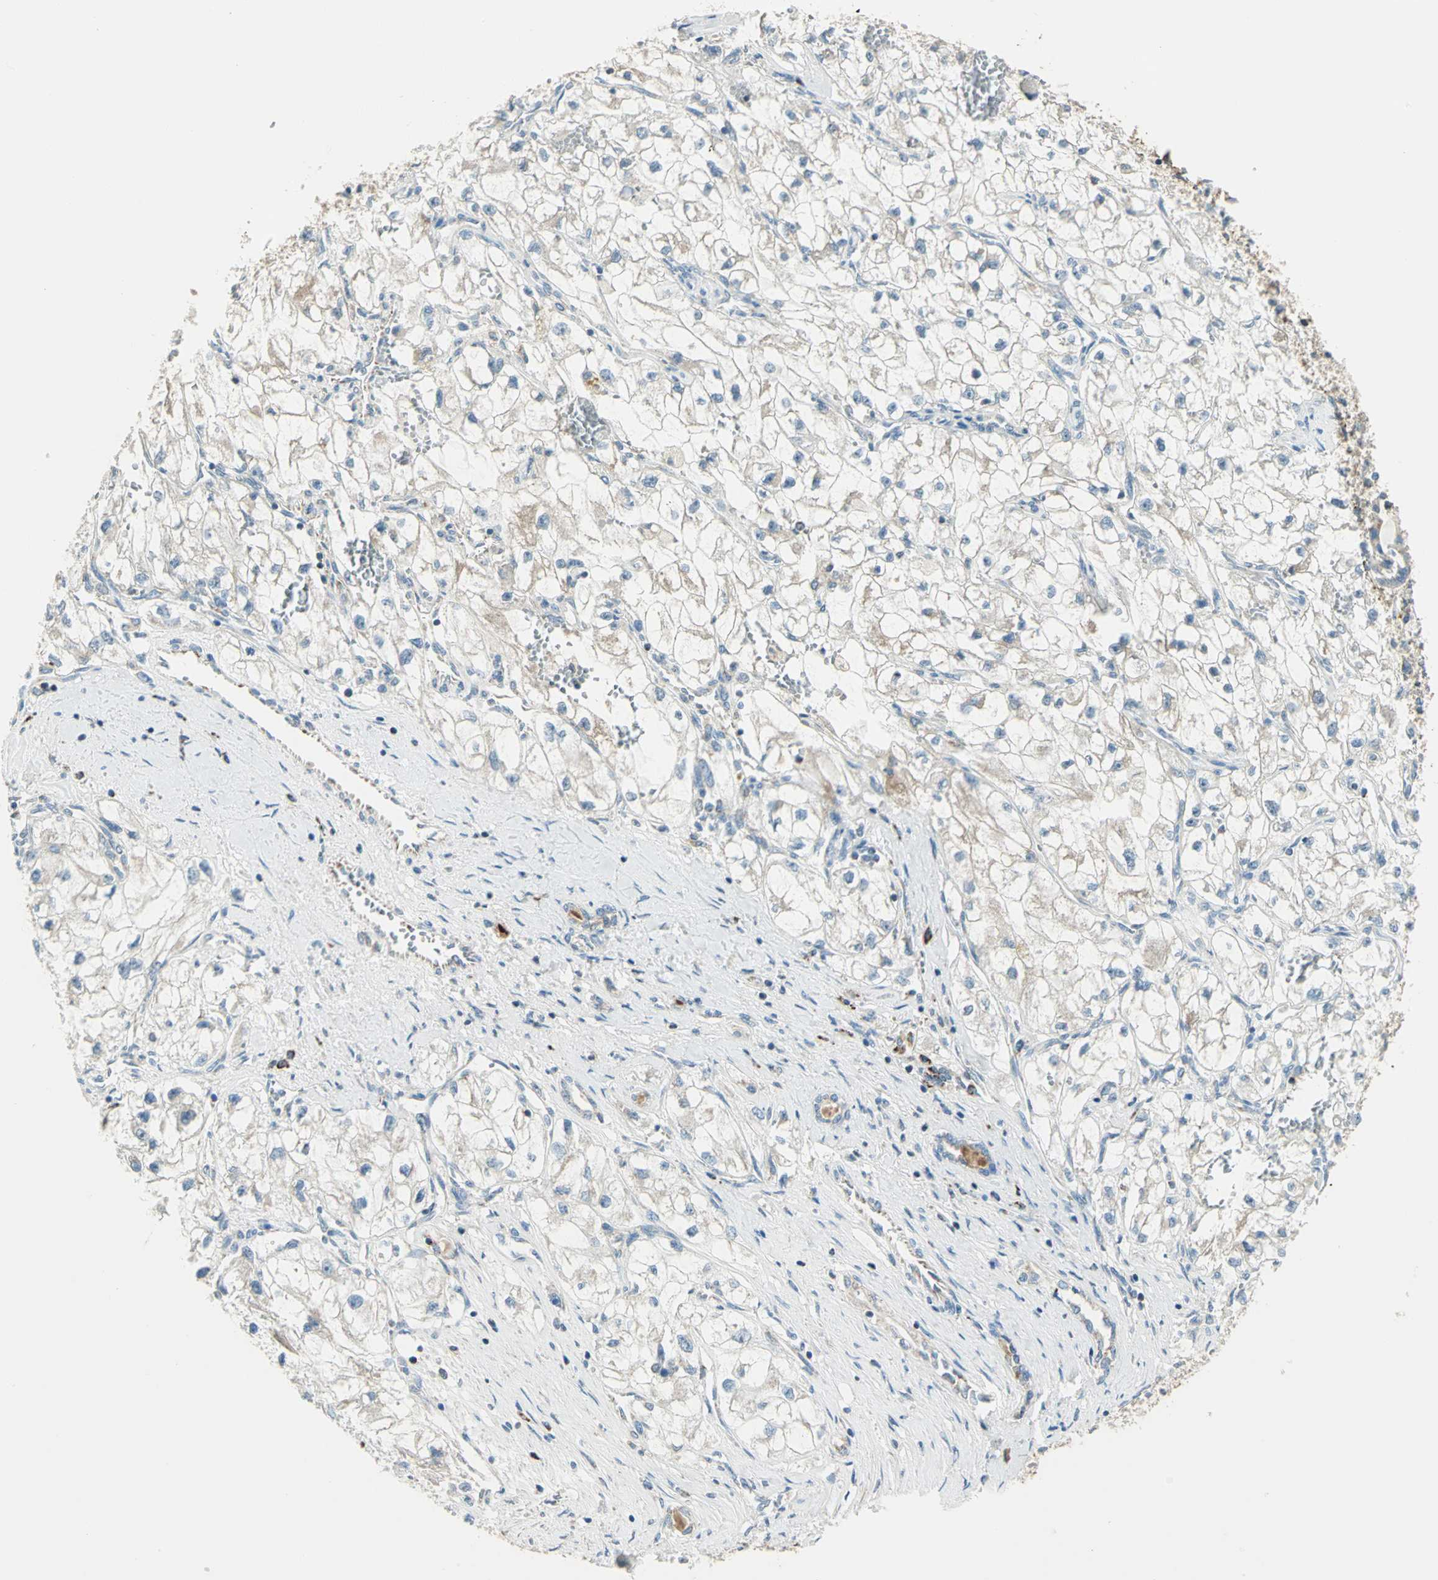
{"staining": {"intensity": "weak", "quantity": "<25%", "location": "cytoplasmic/membranous"}, "tissue": "renal cancer", "cell_type": "Tumor cells", "image_type": "cancer", "snomed": [{"axis": "morphology", "description": "Adenocarcinoma, NOS"}, {"axis": "topography", "description": "Kidney"}], "caption": "Human renal cancer stained for a protein using IHC exhibits no positivity in tumor cells.", "gene": "ACADM", "patient": {"sex": "female", "age": 70}}